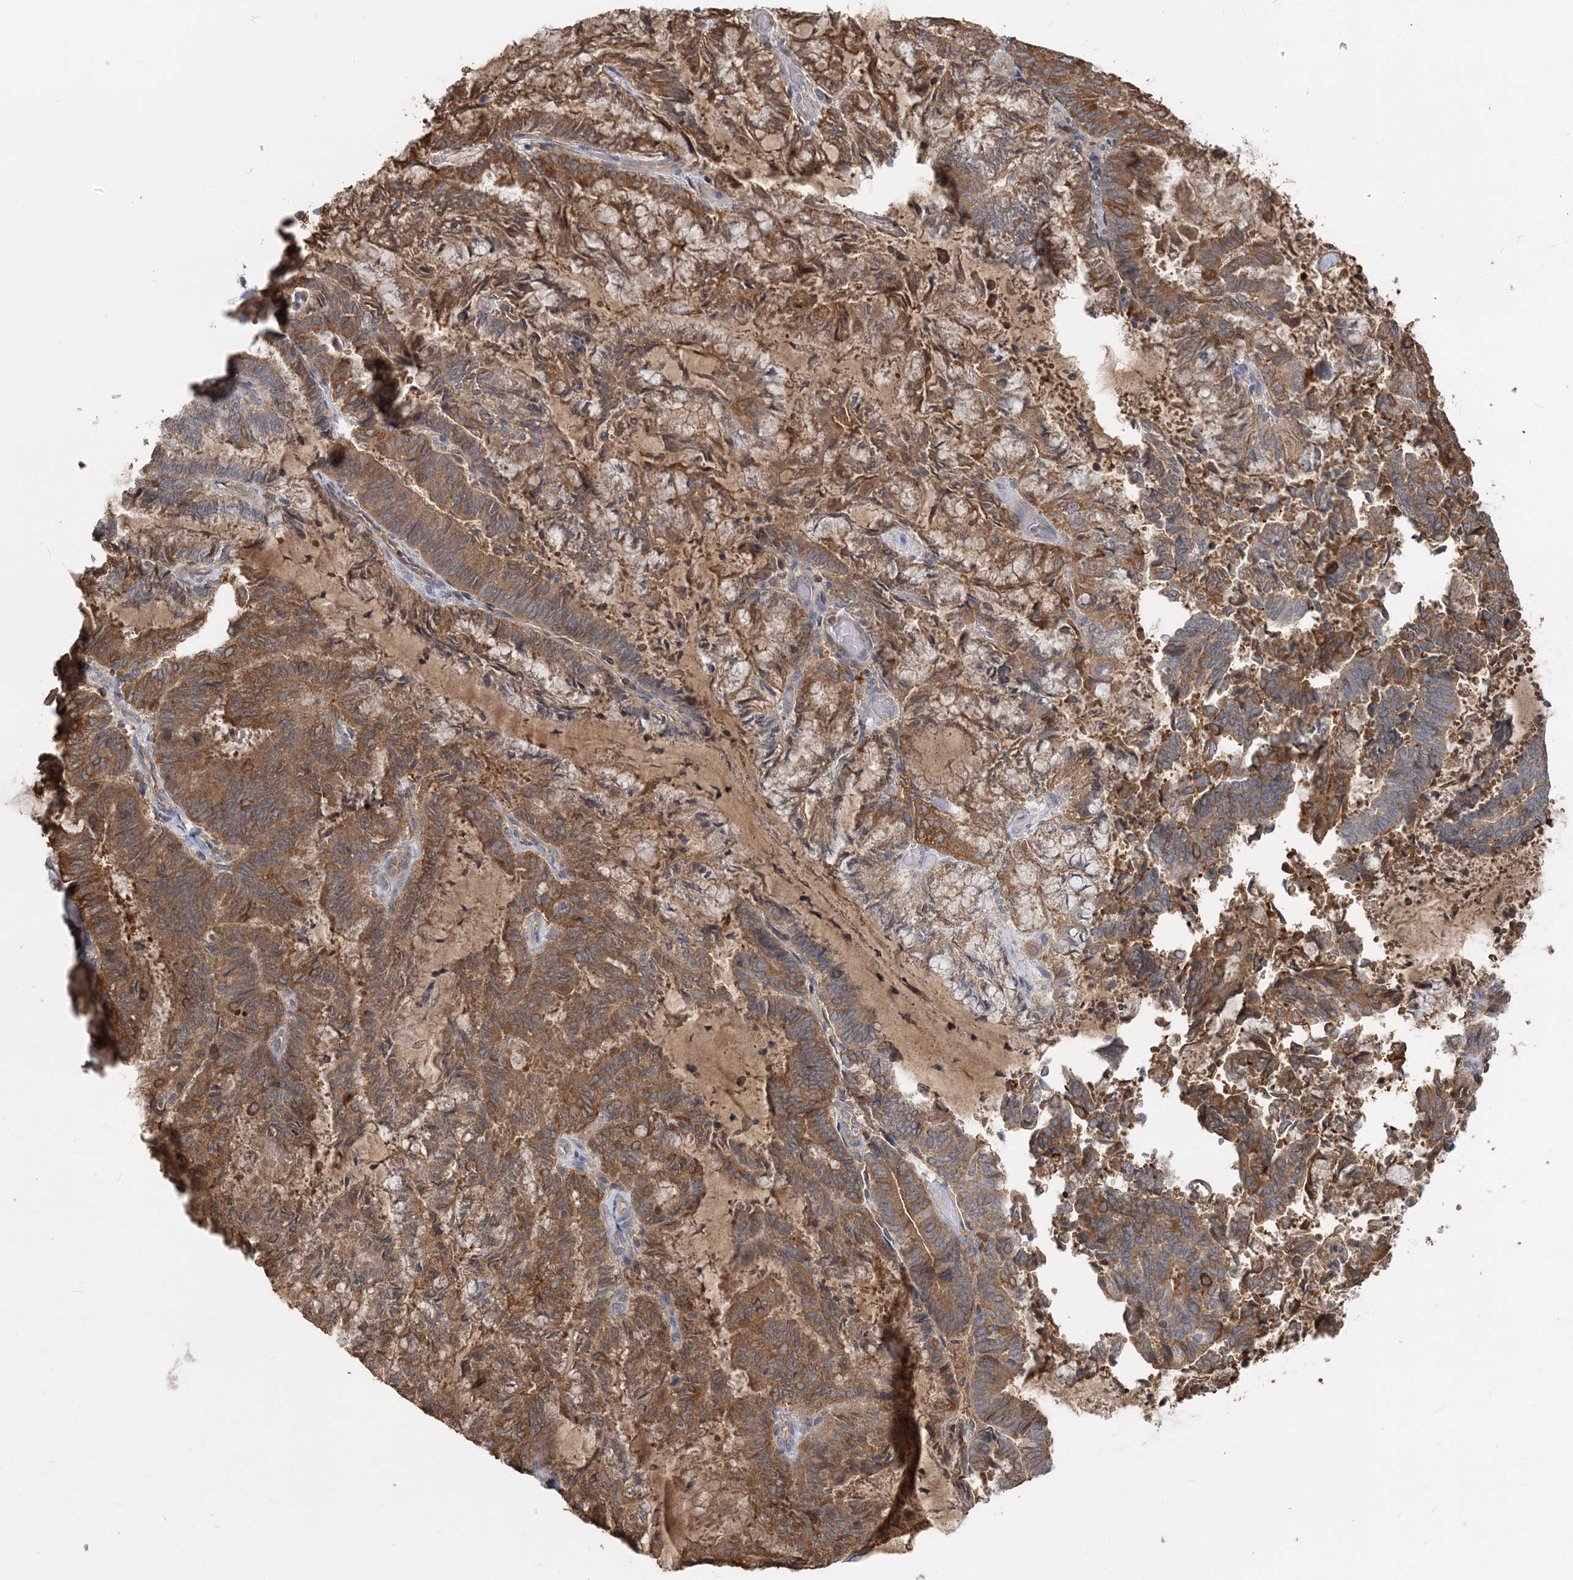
{"staining": {"intensity": "strong", "quantity": ">75%", "location": "cytoplasmic/membranous"}, "tissue": "endometrial cancer", "cell_type": "Tumor cells", "image_type": "cancer", "snomed": [{"axis": "morphology", "description": "Adenocarcinoma, NOS"}, {"axis": "topography", "description": "Endometrium"}], "caption": "Immunohistochemistry (IHC) of endometrial cancer exhibits high levels of strong cytoplasmic/membranous positivity in about >75% of tumor cells.", "gene": "RNF25", "patient": {"sex": "female", "age": 80}}